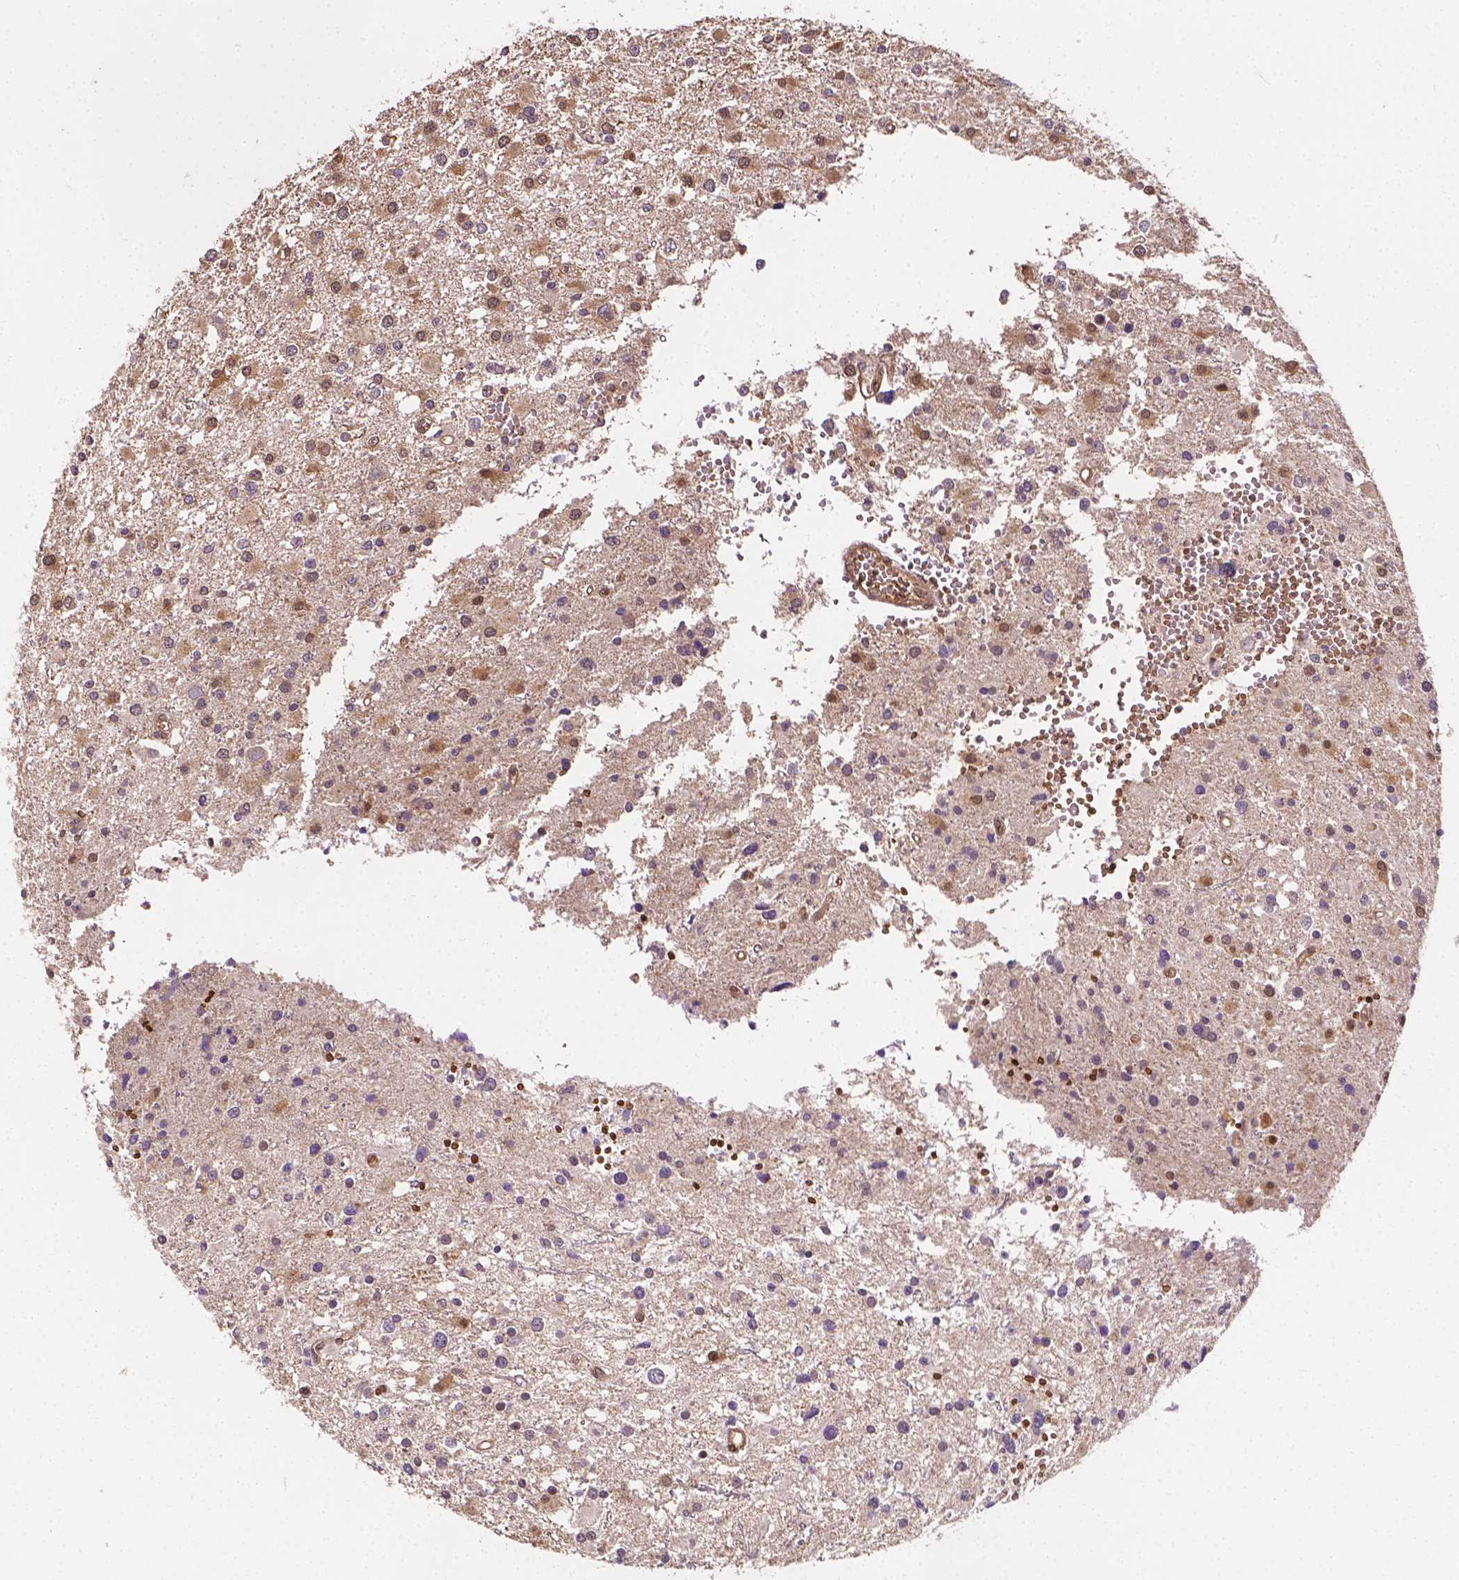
{"staining": {"intensity": "negative", "quantity": "none", "location": "none"}, "tissue": "glioma", "cell_type": "Tumor cells", "image_type": "cancer", "snomed": [{"axis": "morphology", "description": "Glioma, malignant, High grade"}, {"axis": "topography", "description": "Brain"}], "caption": "Immunohistochemistry micrograph of human high-grade glioma (malignant) stained for a protein (brown), which shows no staining in tumor cells. (DAB IHC with hematoxylin counter stain).", "gene": "YAP1", "patient": {"sex": "male", "age": 54}}